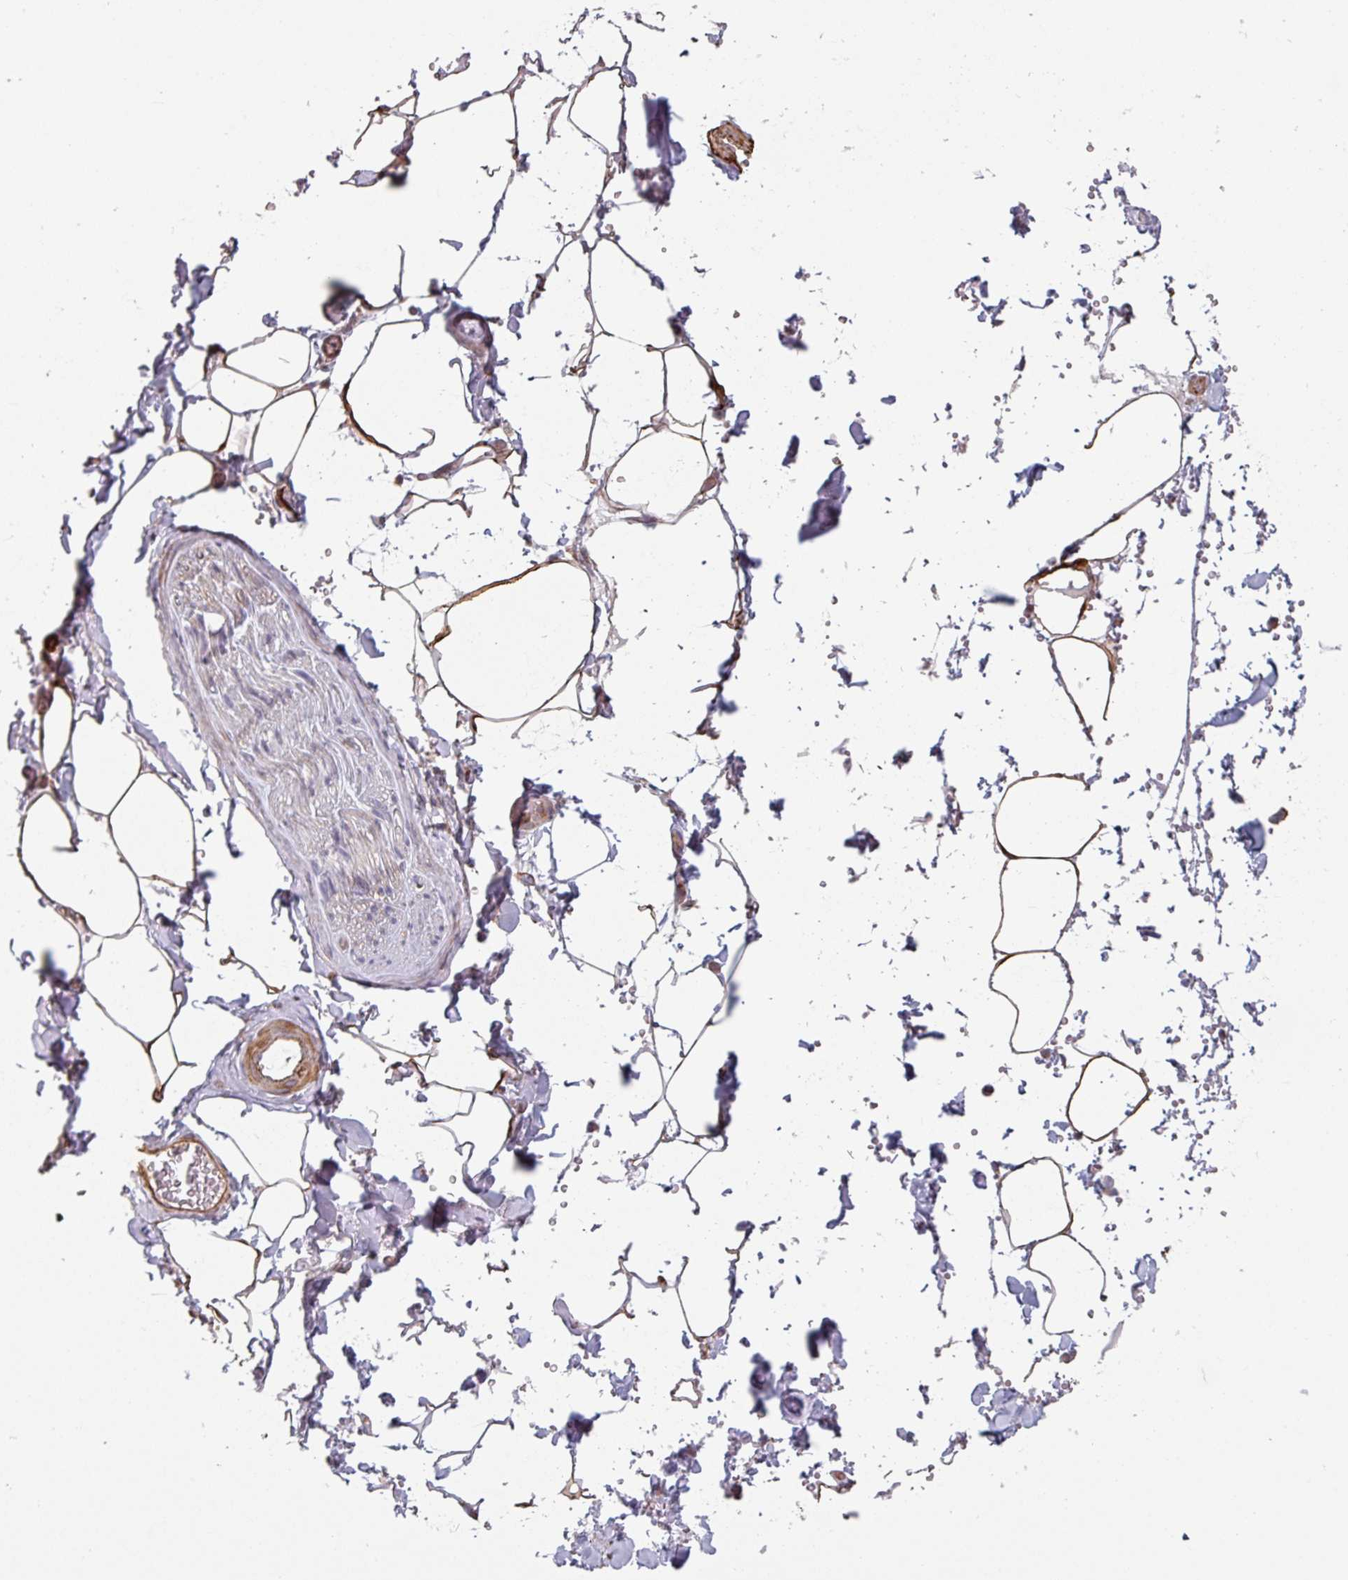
{"staining": {"intensity": "moderate", "quantity": "<25%", "location": "cytoplasmic/membranous"}, "tissue": "adipose tissue", "cell_type": "Adipocytes", "image_type": "normal", "snomed": [{"axis": "morphology", "description": "Normal tissue, NOS"}, {"axis": "topography", "description": "Rectum"}, {"axis": "topography", "description": "Peripheral nerve tissue"}], "caption": "Adipose tissue stained for a protein (brown) shows moderate cytoplasmic/membranous positive positivity in approximately <25% of adipocytes.", "gene": "GSTA1", "patient": {"sex": "female", "age": 69}}